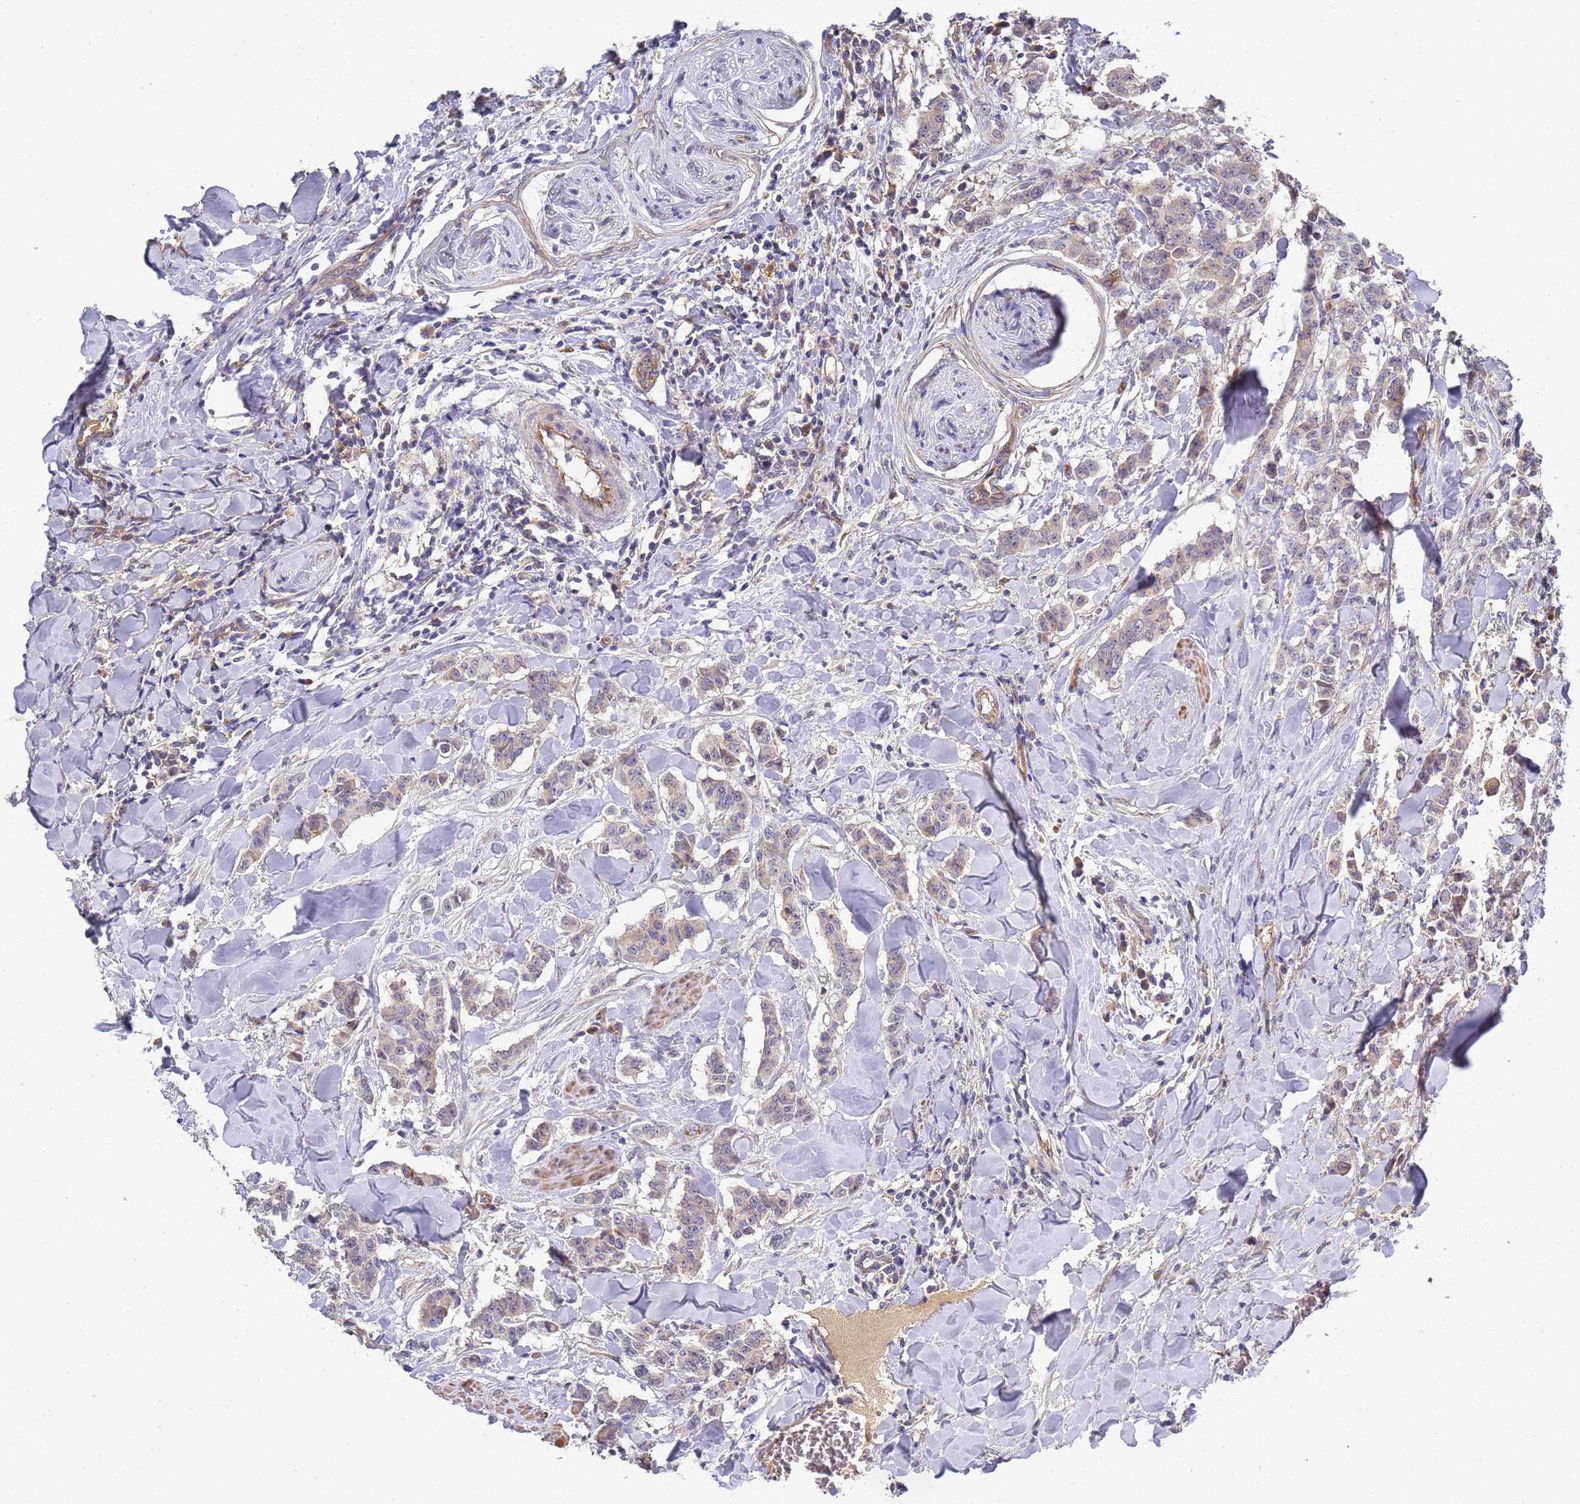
{"staining": {"intensity": "weak", "quantity": "<25%", "location": "cytoplasmic/membranous"}, "tissue": "breast cancer", "cell_type": "Tumor cells", "image_type": "cancer", "snomed": [{"axis": "morphology", "description": "Duct carcinoma"}, {"axis": "topography", "description": "Breast"}], "caption": "Tumor cells are negative for brown protein staining in breast cancer (invasive ductal carcinoma). (DAB (3,3'-diaminobenzidine) immunohistochemistry (IHC) with hematoxylin counter stain).", "gene": "ABCB6", "patient": {"sex": "female", "age": 40}}